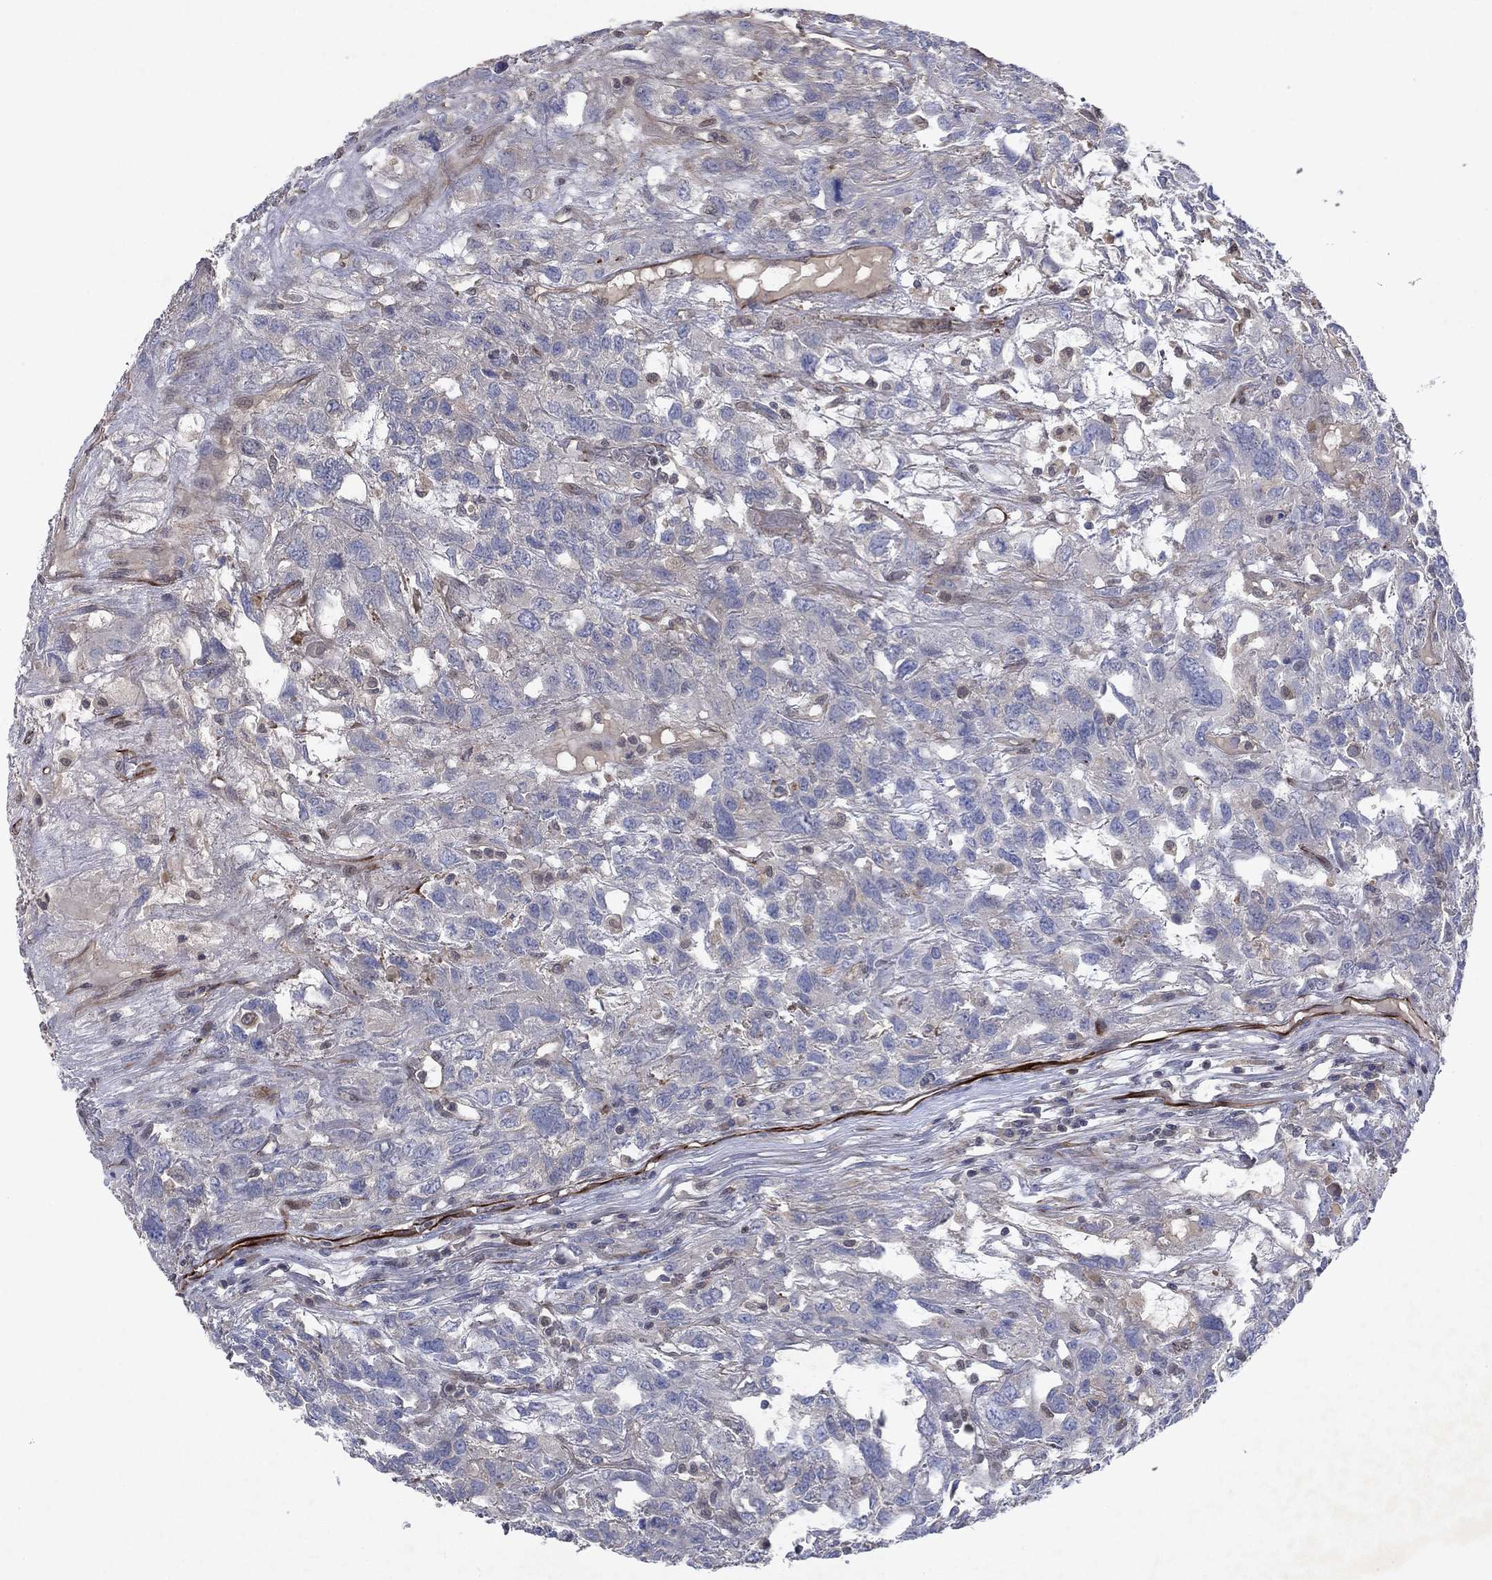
{"staining": {"intensity": "negative", "quantity": "none", "location": "none"}, "tissue": "testis cancer", "cell_type": "Tumor cells", "image_type": "cancer", "snomed": [{"axis": "morphology", "description": "Seminoma, NOS"}, {"axis": "topography", "description": "Testis"}], "caption": "Immunohistochemical staining of human testis cancer shows no significant positivity in tumor cells.", "gene": "FLI1", "patient": {"sex": "male", "age": 52}}